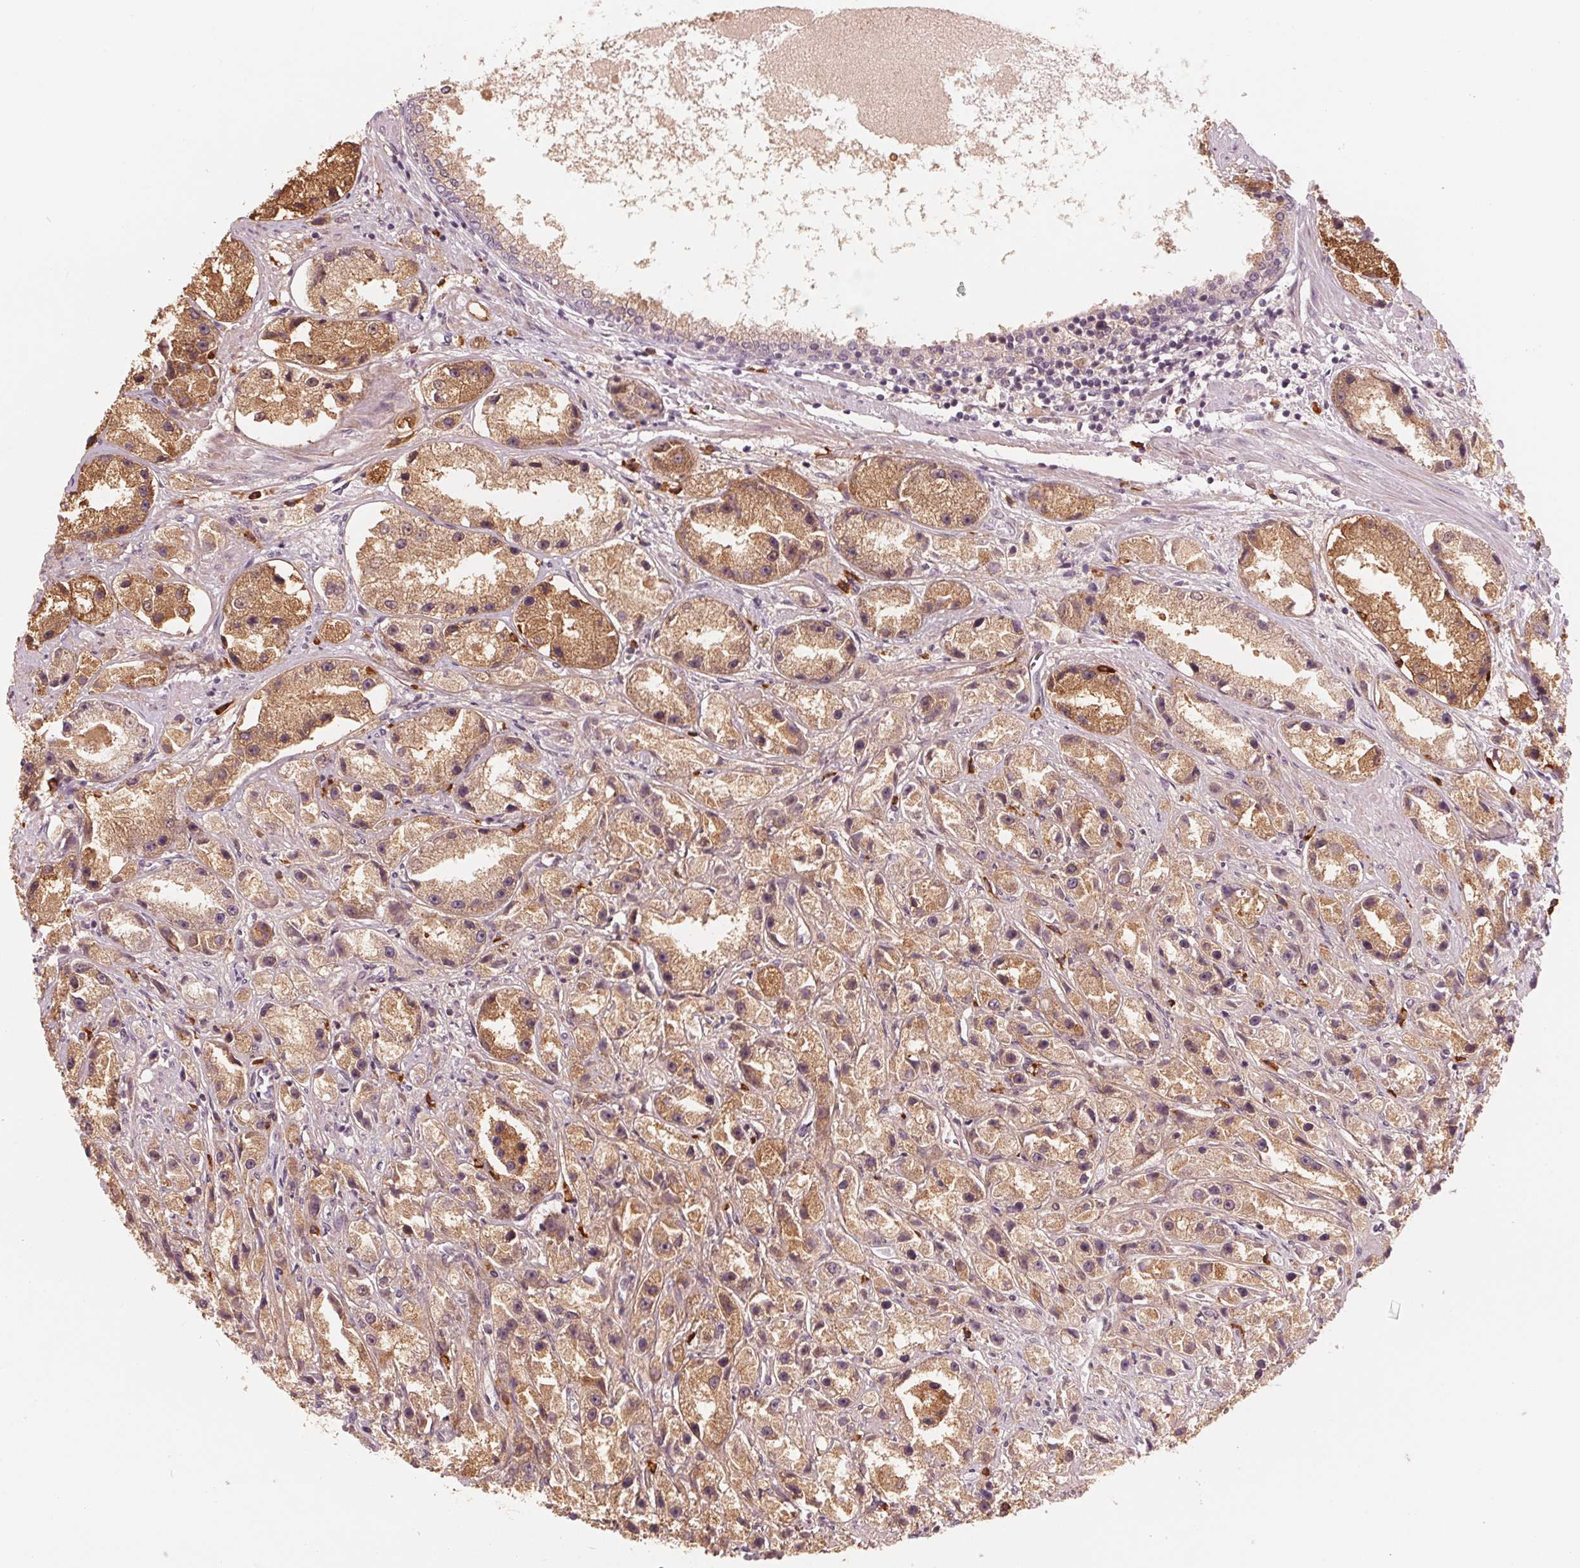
{"staining": {"intensity": "moderate", "quantity": ">75%", "location": "cytoplasmic/membranous"}, "tissue": "prostate cancer", "cell_type": "Tumor cells", "image_type": "cancer", "snomed": [{"axis": "morphology", "description": "Adenocarcinoma, High grade"}, {"axis": "topography", "description": "Prostate"}], "caption": "Protein staining of prostate cancer tissue displays moderate cytoplasmic/membranous positivity in about >75% of tumor cells. The staining was performed using DAB (3,3'-diaminobenzidine) to visualize the protein expression in brown, while the nuclei were stained in blue with hematoxylin (Magnification: 20x).", "gene": "GIGYF2", "patient": {"sex": "male", "age": 67}}